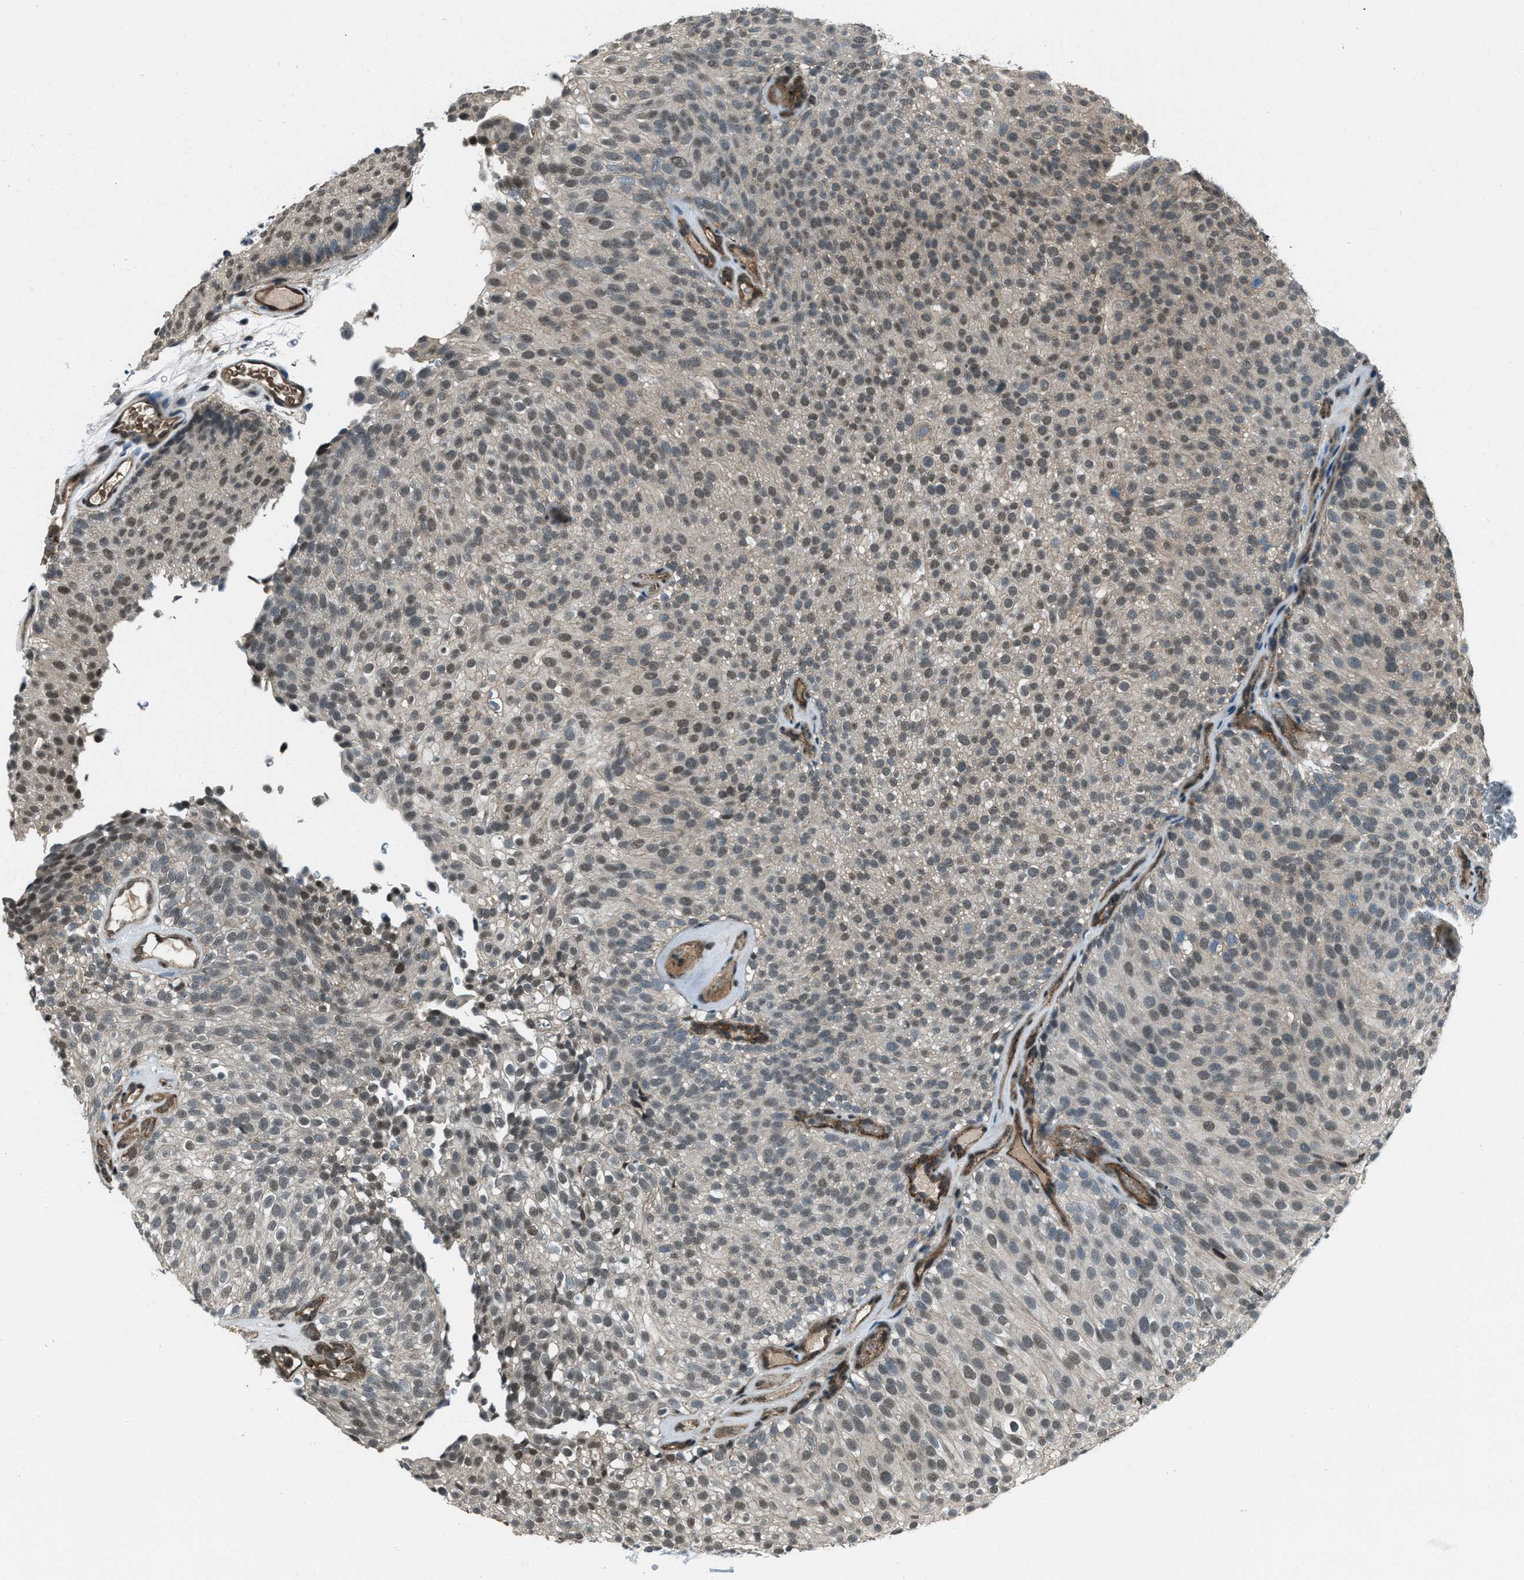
{"staining": {"intensity": "weak", "quantity": ">75%", "location": "nuclear"}, "tissue": "urothelial cancer", "cell_type": "Tumor cells", "image_type": "cancer", "snomed": [{"axis": "morphology", "description": "Urothelial carcinoma, Low grade"}, {"axis": "topography", "description": "Urinary bladder"}], "caption": "Protein staining of urothelial cancer tissue shows weak nuclear expression in approximately >75% of tumor cells. (brown staining indicates protein expression, while blue staining denotes nuclei).", "gene": "SVIL", "patient": {"sex": "male", "age": 78}}